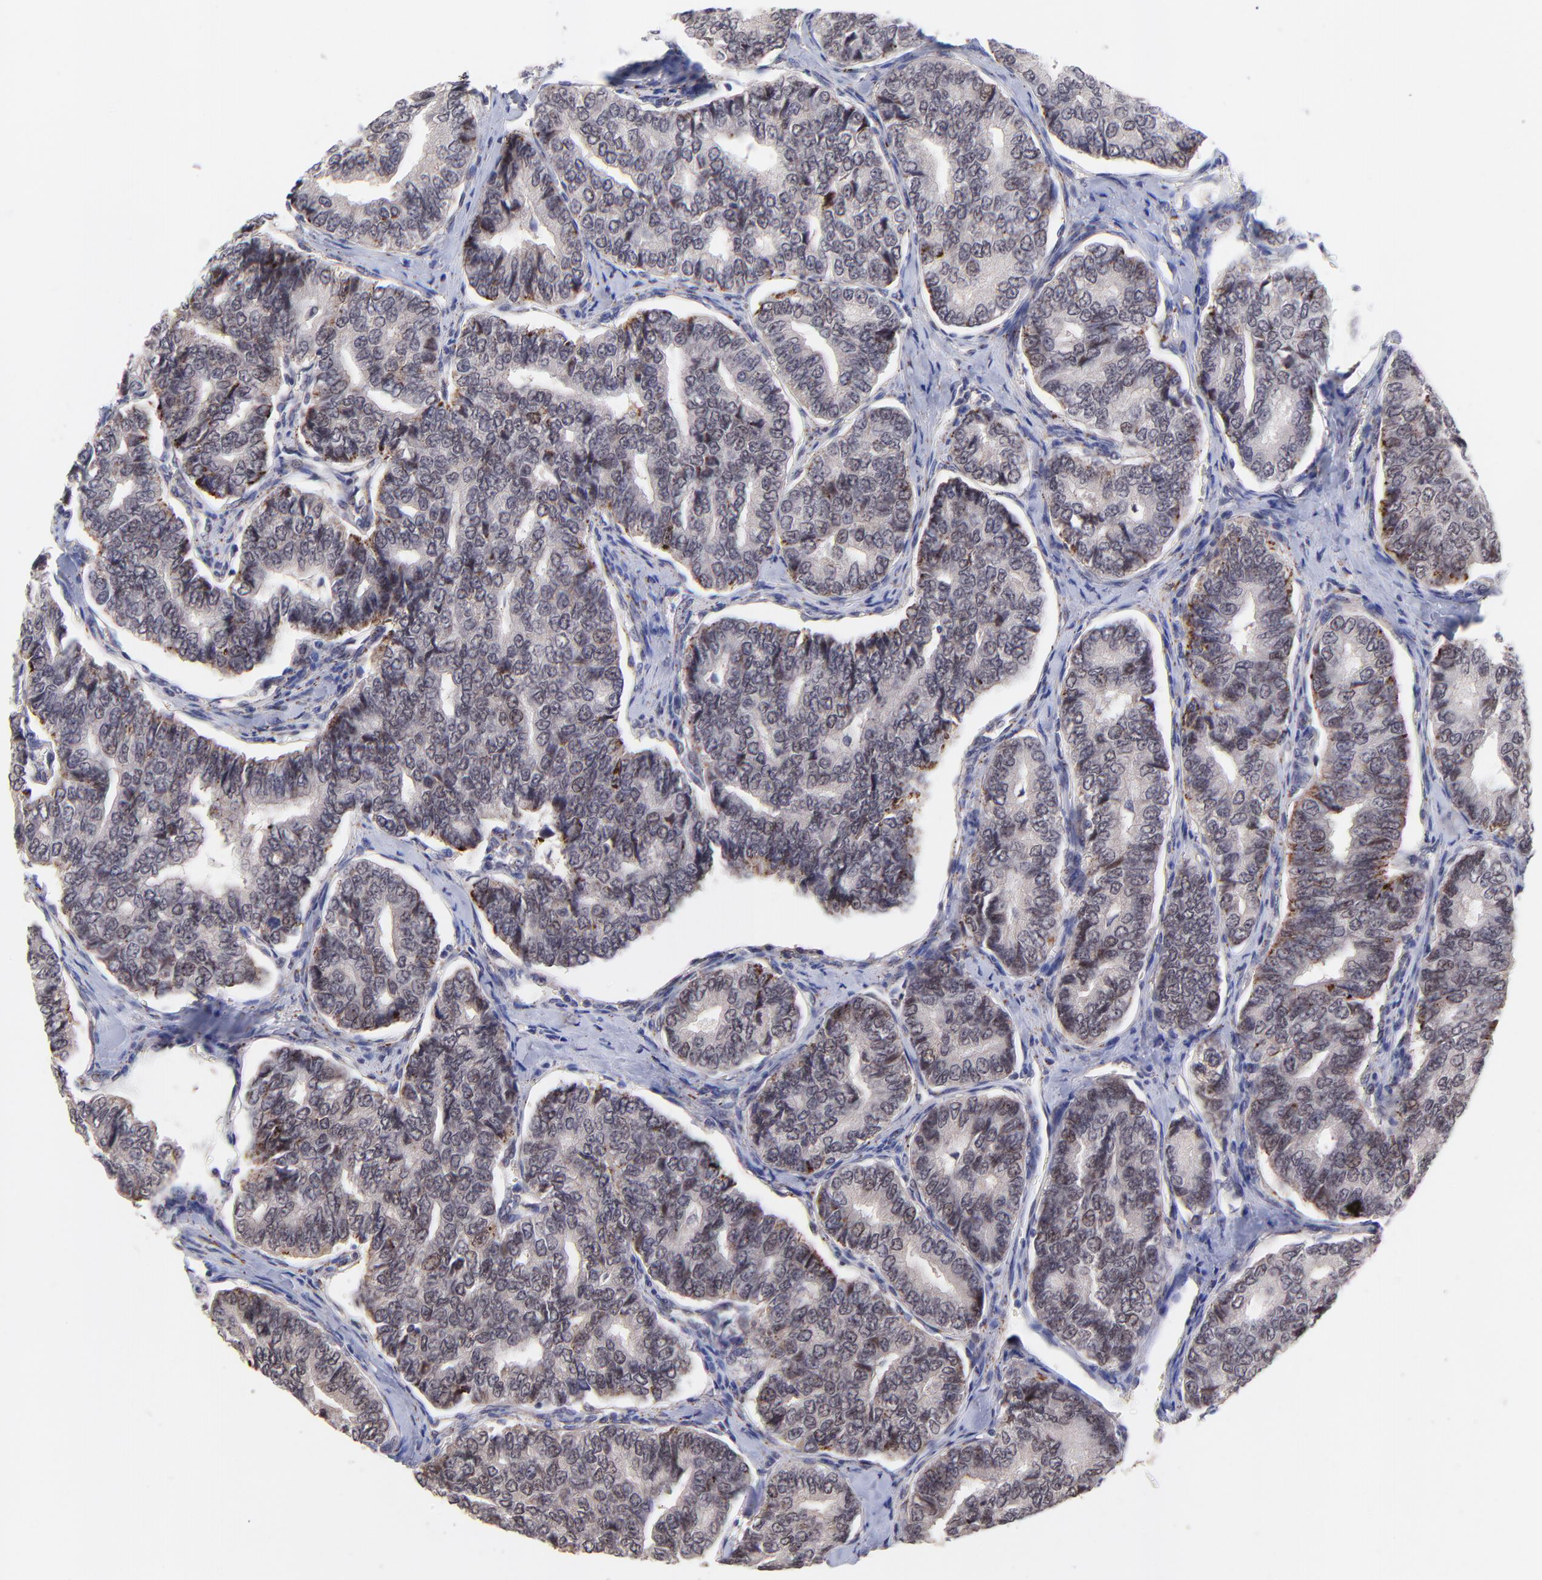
{"staining": {"intensity": "moderate", "quantity": "<25%", "location": "cytoplasmic/membranous"}, "tissue": "thyroid cancer", "cell_type": "Tumor cells", "image_type": "cancer", "snomed": [{"axis": "morphology", "description": "Papillary adenocarcinoma, NOS"}, {"axis": "topography", "description": "Thyroid gland"}], "caption": "Human papillary adenocarcinoma (thyroid) stained with a brown dye reveals moderate cytoplasmic/membranous positive staining in about <25% of tumor cells.", "gene": "ZNF747", "patient": {"sex": "female", "age": 35}}